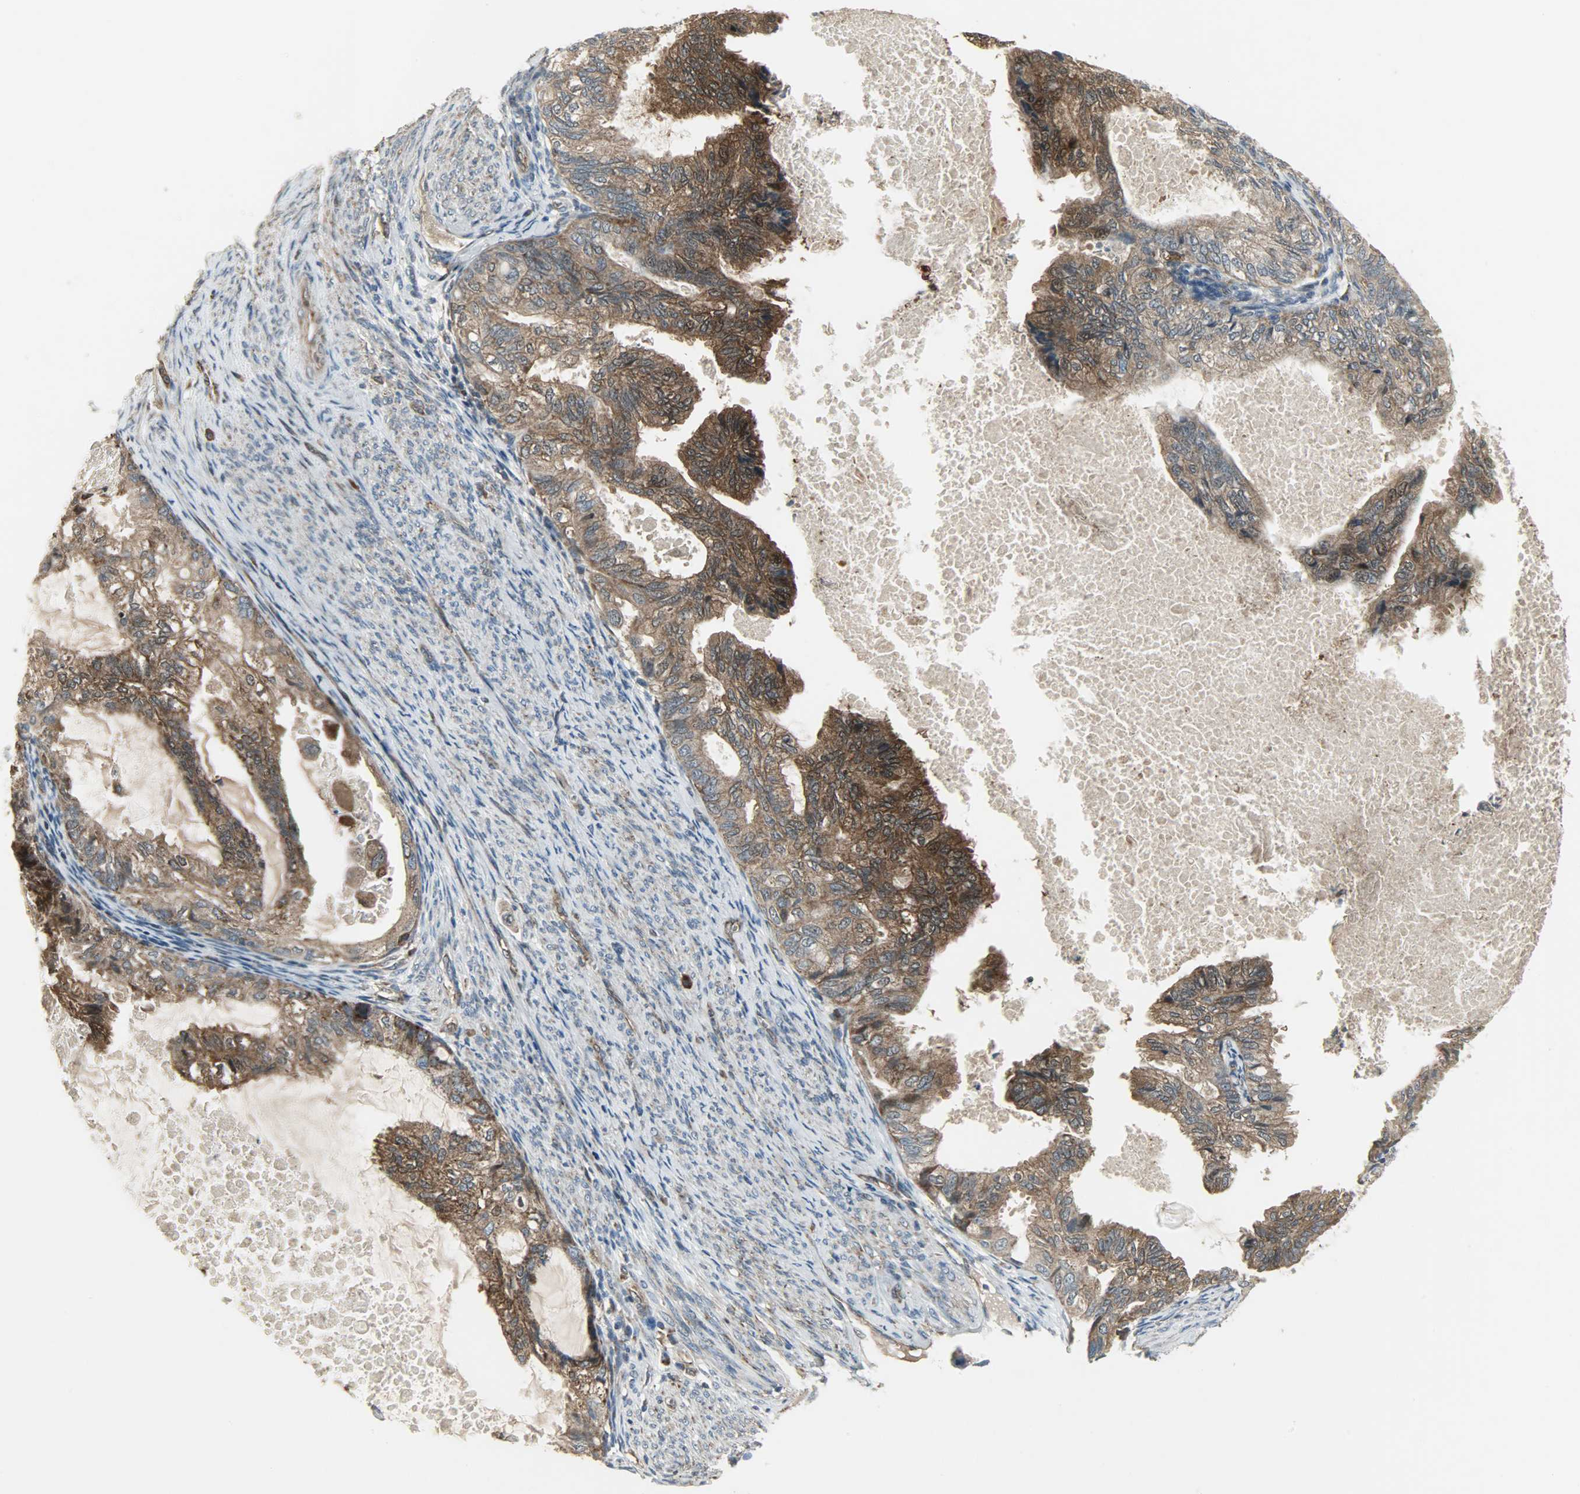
{"staining": {"intensity": "strong", "quantity": ">75%", "location": "cytoplasmic/membranous"}, "tissue": "cervical cancer", "cell_type": "Tumor cells", "image_type": "cancer", "snomed": [{"axis": "morphology", "description": "Normal tissue, NOS"}, {"axis": "morphology", "description": "Adenocarcinoma, NOS"}, {"axis": "topography", "description": "Cervix"}, {"axis": "topography", "description": "Endometrium"}], "caption": "The immunohistochemical stain shows strong cytoplasmic/membranous positivity in tumor cells of cervical cancer (adenocarcinoma) tissue. The staining is performed using DAB brown chromogen to label protein expression. The nuclei are counter-stained blue using hematoxylin.", "gene": "AMT", "patient": {"sex": "female", "age": 86}}